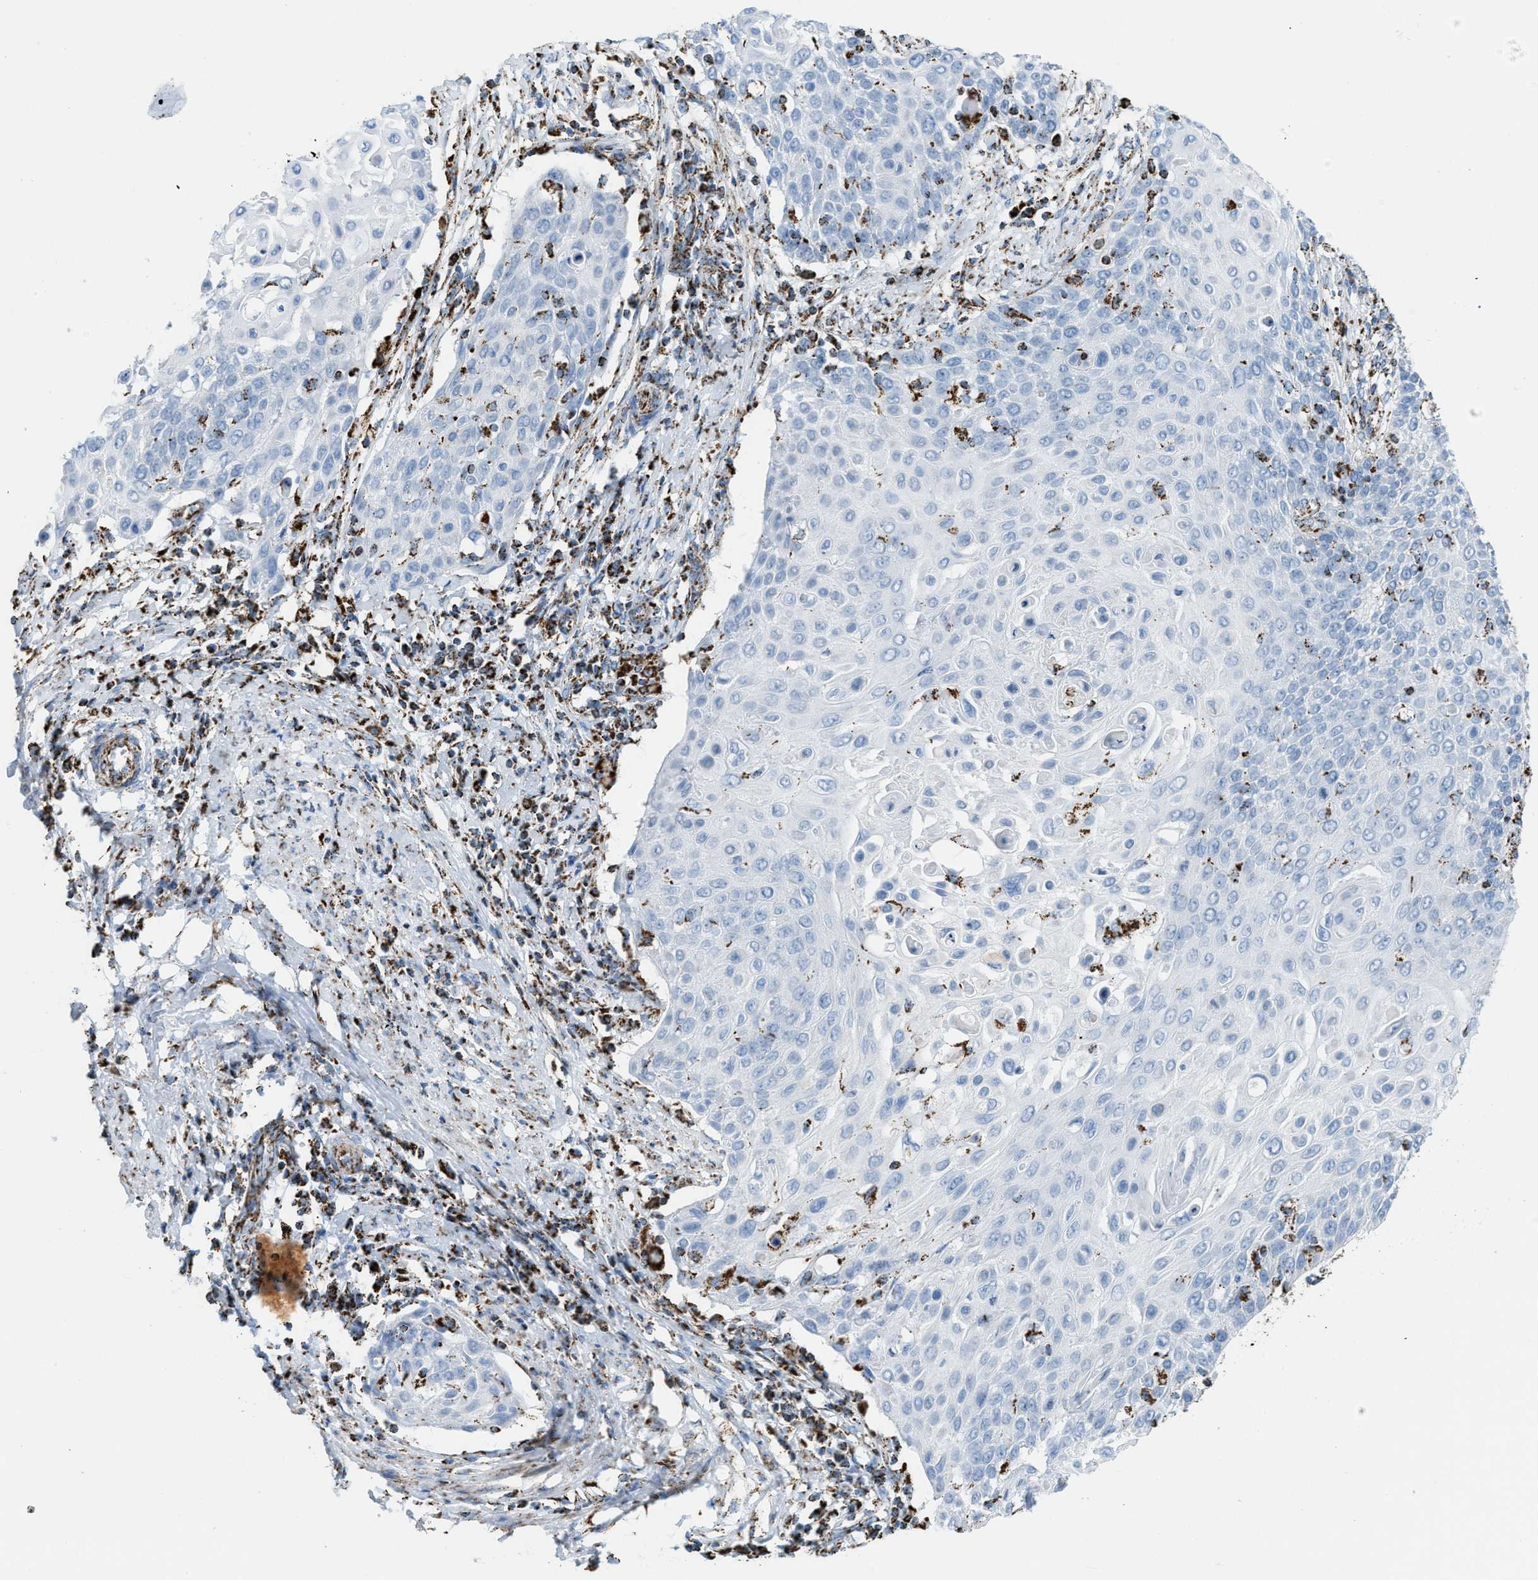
{"staining": {"intensity": "negative", "quantity": "none", "location": "none"}, "tissue": "cervical cancer", "cell_type": "Tumor cells", "image_type": "cancer", "snomed": [{"axis": "morphology", "description": "Squamous cell carcinoma, NOS"}, {"axis": "topography", "description": "Cervix"}], "caption": "There is no significant staining in tumor cells of cervical cancer (squamous cell carcinoma).", "gene": "ETFB", "patient": {"sex": "female", "age": 39}}